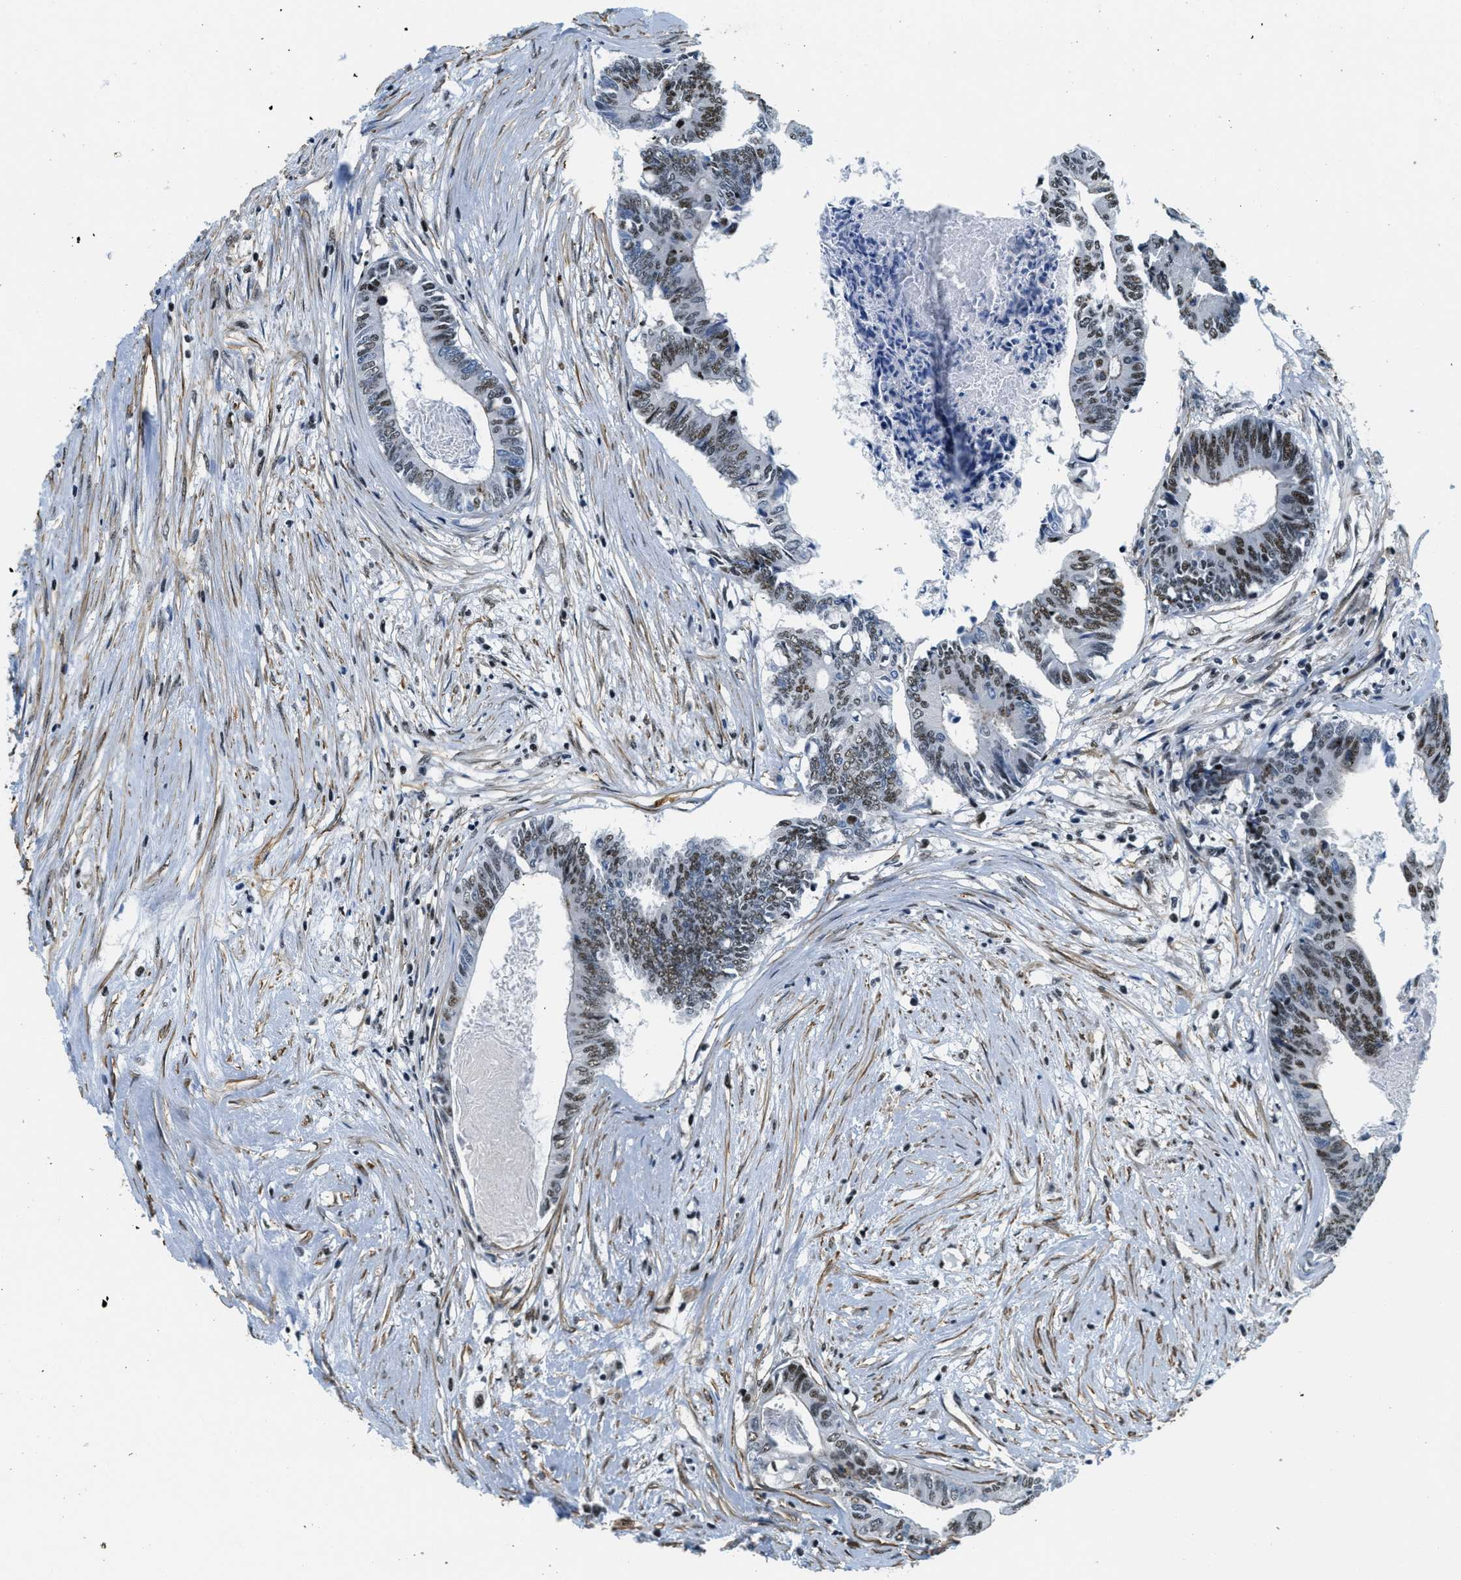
{"staining": {"intensity": "strong", "quantity": ">75%", "location": "nuclear"}, "tissue": "colorectal cancer", "cell_type": "Tumor cells", "image_type": "cancer", "snomed": [{"axis": "morphology", "description": "Adenocarcinoma, NOS"}, {"axis": "topography", "description": "Rectum"}], "caption": "Immunohistochemistry staining of colorectal cancer (adenocarcinoma), which demonstrates high levels of strong nuclear positivity in about >75% of tumor cells indicating strong nuclear protein expression. The staining was performed using DAB (3,3'-diaminobenzidine) (brown) for protein detection and nuclei were counterstained in hematoxylin (blue).", "gene": "CFAP36", "patient": {"sex": "male", "age": 63}}